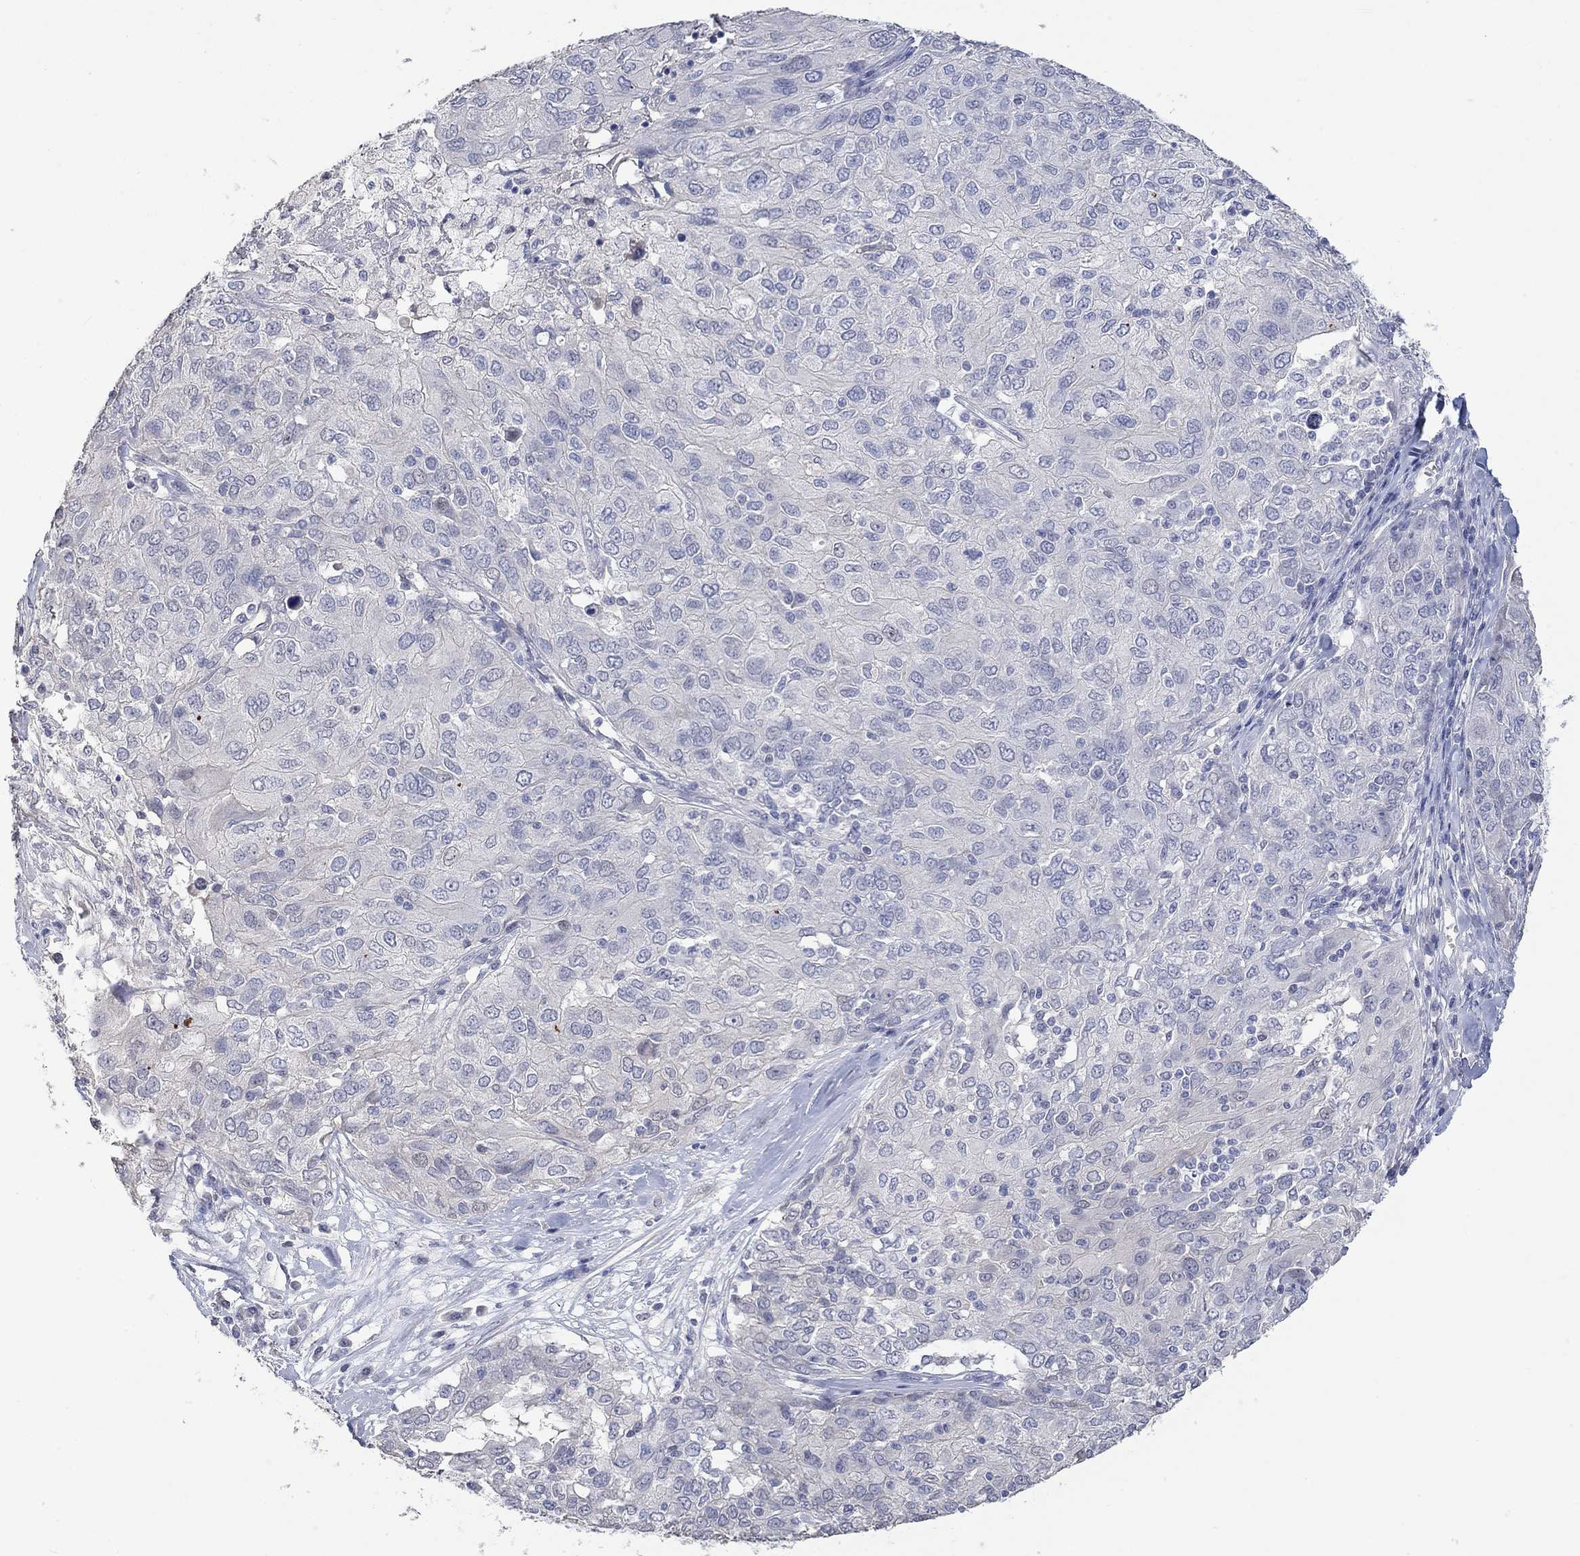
{"staining": {"intensity": "negative", "quantity": "none", "location": "none"}, "tissue": "ovarian cancer", "cell_type": "Tumor cells", "image_type": "cancer", "snomed": [{"axis": "morphology", "description": "Carcinoma, endometroid"}, {"axis": "topography", "description": "Ovary"}], "caption": "The IHC photomicrograph has no significant staining in tumor cells of endometroid carcinoma (ovarian) tissue. The staining is performed using DAB brown chromogen with nuclei counter-stained in using hematoxylin.", "gene": "PNMA5", "patient": {"sex": "female", "age": 50}}